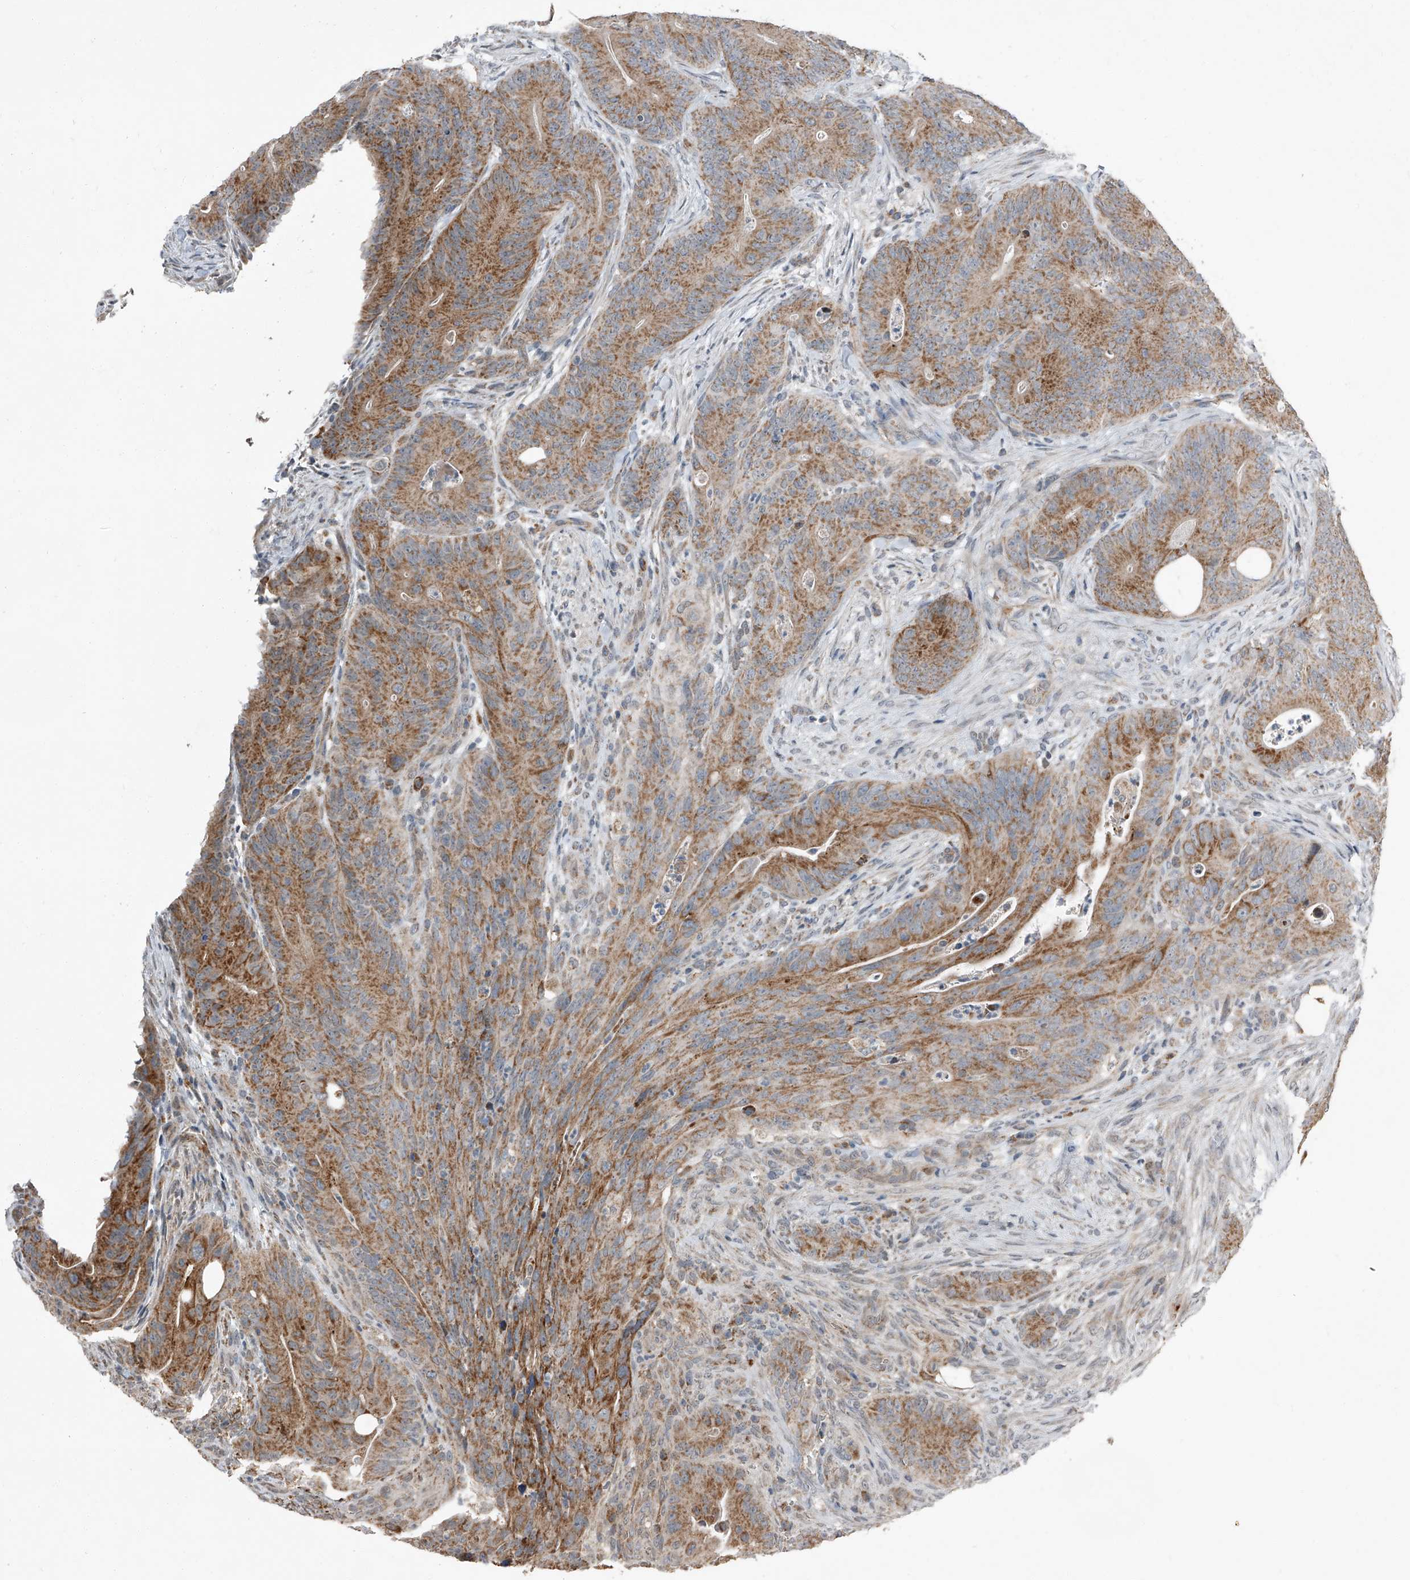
{"staining": {"intensity": "moderate", "quantity": ">75%", "location": "cytoplasmic/membranous"}, "tissue": "colorectal cancer", "cell_type": "Tumor cells", "image_type": "cancer", "snomed": [{"axis": "morphology", "description": "Normal tissue, NOS"}, {"axis": "topography", "description": "Colon"}], "caption": "This image shows colorectal cancer stained with IHC to label a protein in brown. The cytoplasmic/membranous of tumor cells show moderate positivity for the protein. Nuclei are counter-stained blue.", "gene": "CHRNA7", "patient": {"sex": "female", "age": 82}}